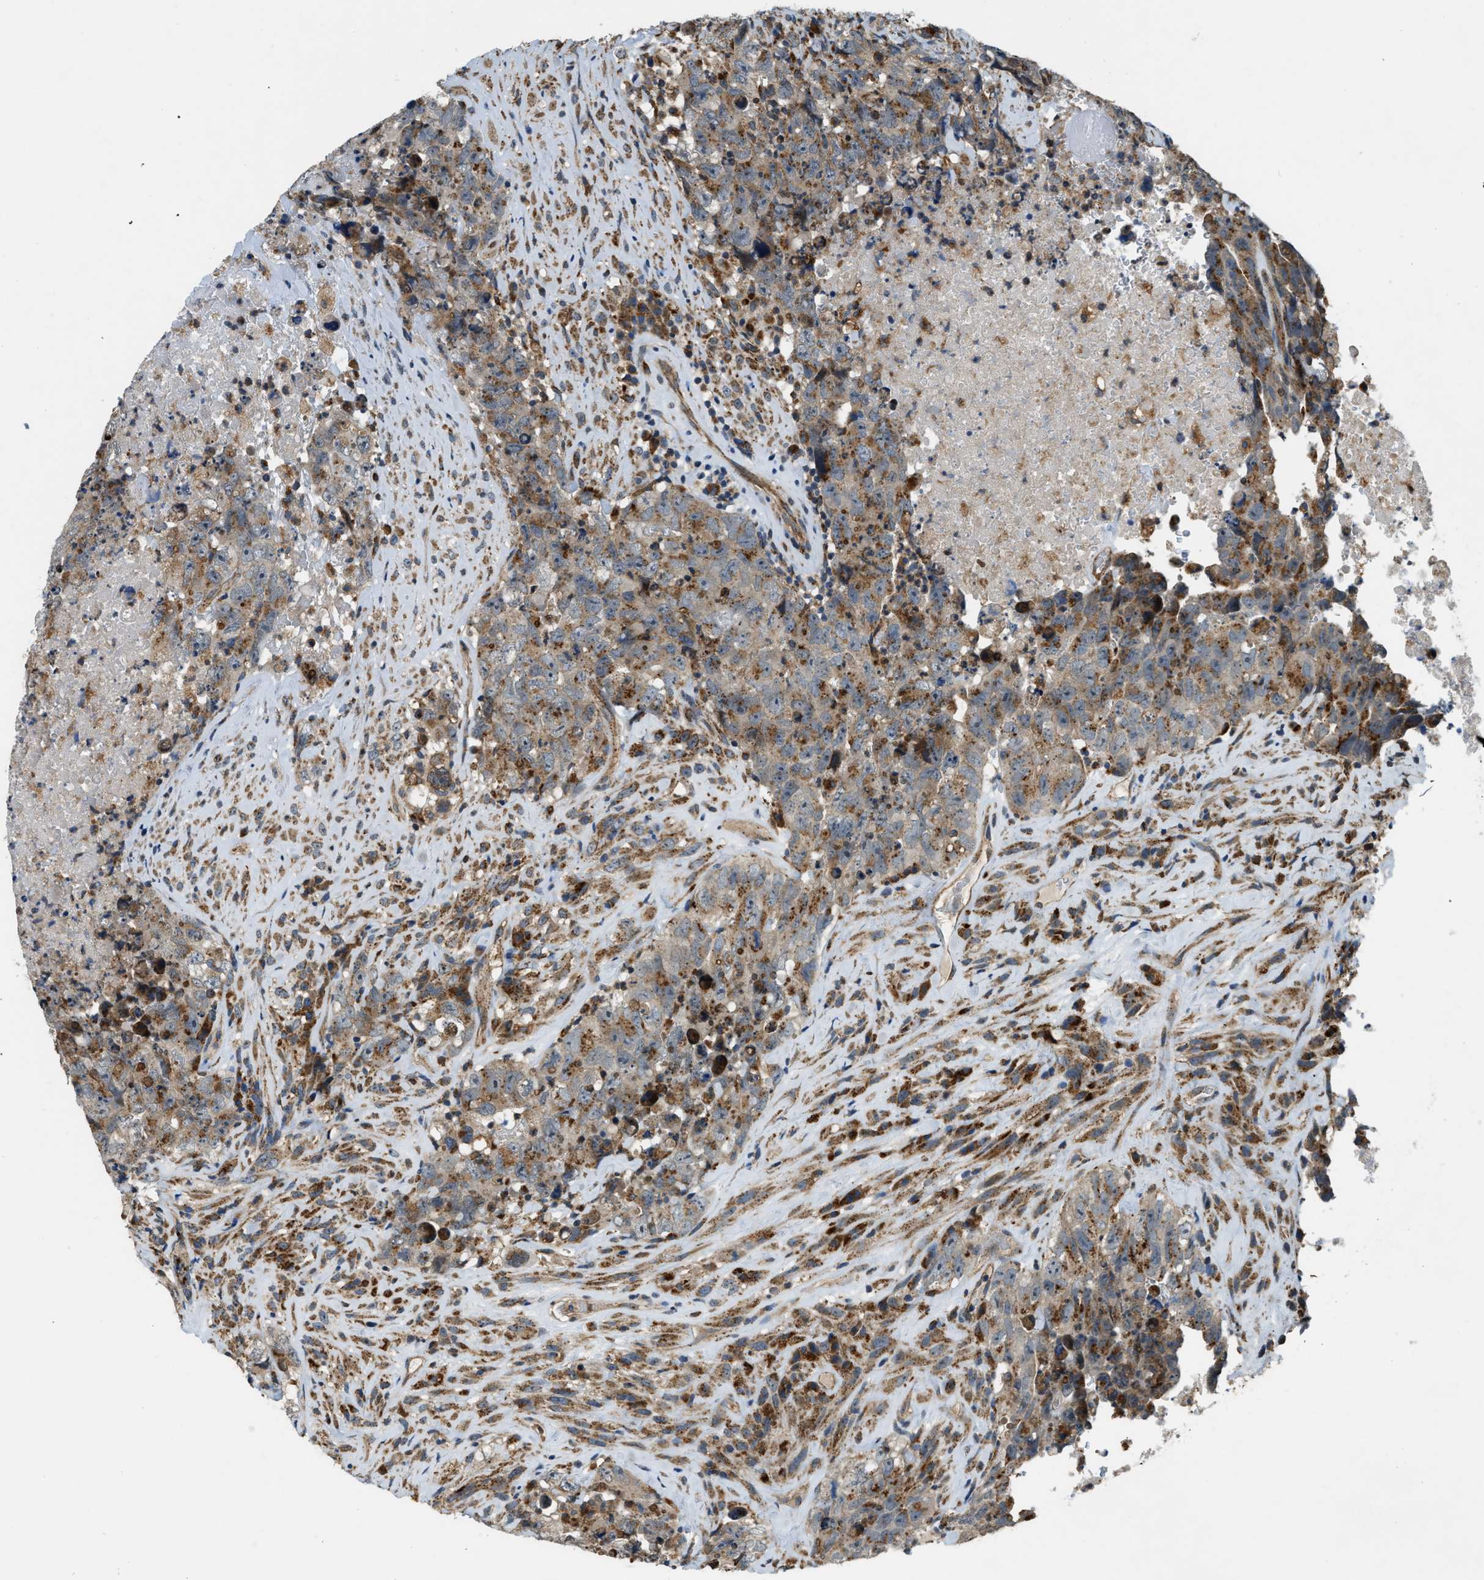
{"staining": {"intensity": "moderate", "quantity": ">75%", "location": "cytoplasmic/membranous"}, "tissue": "testis cancer", "cell_type": "Tumor cells", "image_type": "cancer", "snomed": [{"axis": "morphology", "description": "Carcinoma, Embryonal, NOS"}, {"axis": "topography", "description": "Testis"}], "caption": "Testis cancer tissue reveals moderate cytoplasmic/membranous expression in approximately >75% of tumor cells, visualized by immunohistochemistry. Using DAB (brown) and hematoxylin (blue) stains, captured at high magnification using brightfield microscopy.", "gene": "STARD3NL", "patient": {"sex": "male", "age": 32}}